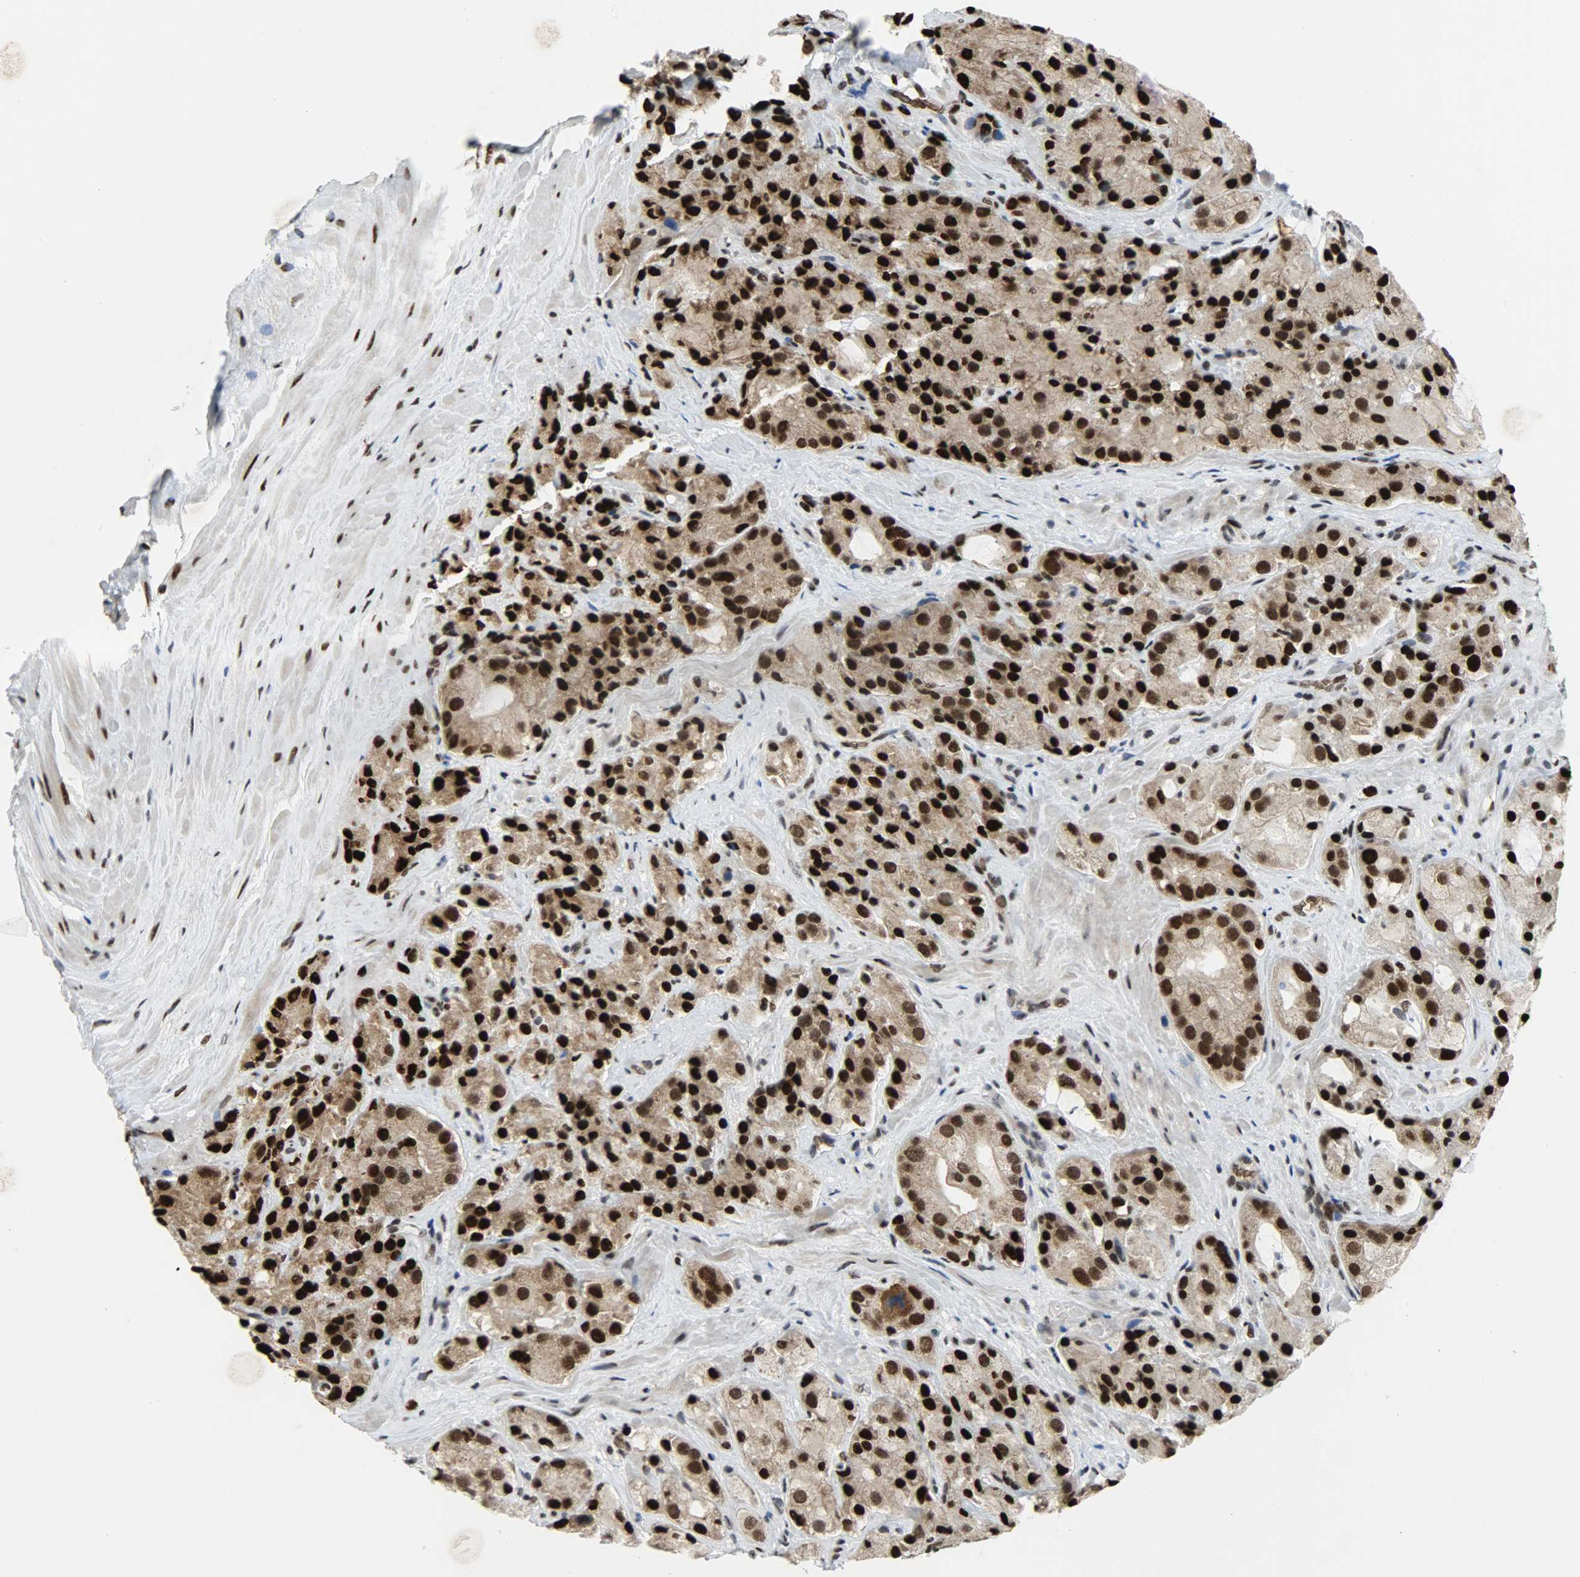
{"staining": {"intensity": "strong", "quantity": ">75%", "location": "cytoplasmic/membranous,nuclear"}, "tissue": "prostate cancer", "cell_type": "Tumor cells", "image_type": "cancer", "snomed": [{"axis": "morphology", "description": "Adenocarcinoma, High grade"}, {"axis": "topography", "description": "Prostate"}], "caption": "Immunohistochemistry (IHC) photomicrograph of neoplastic tissue: human prostate cancer stained using IHC exhibits high levels of strong protein expression localized specifically in the cytoplasmic/membranous and nuclear of tumor cells, appearing as a cytoplasmic/membranous and nuclear brown color.", "gene": "SNAI1", "patient": {"sex": "male", "age": 70}}